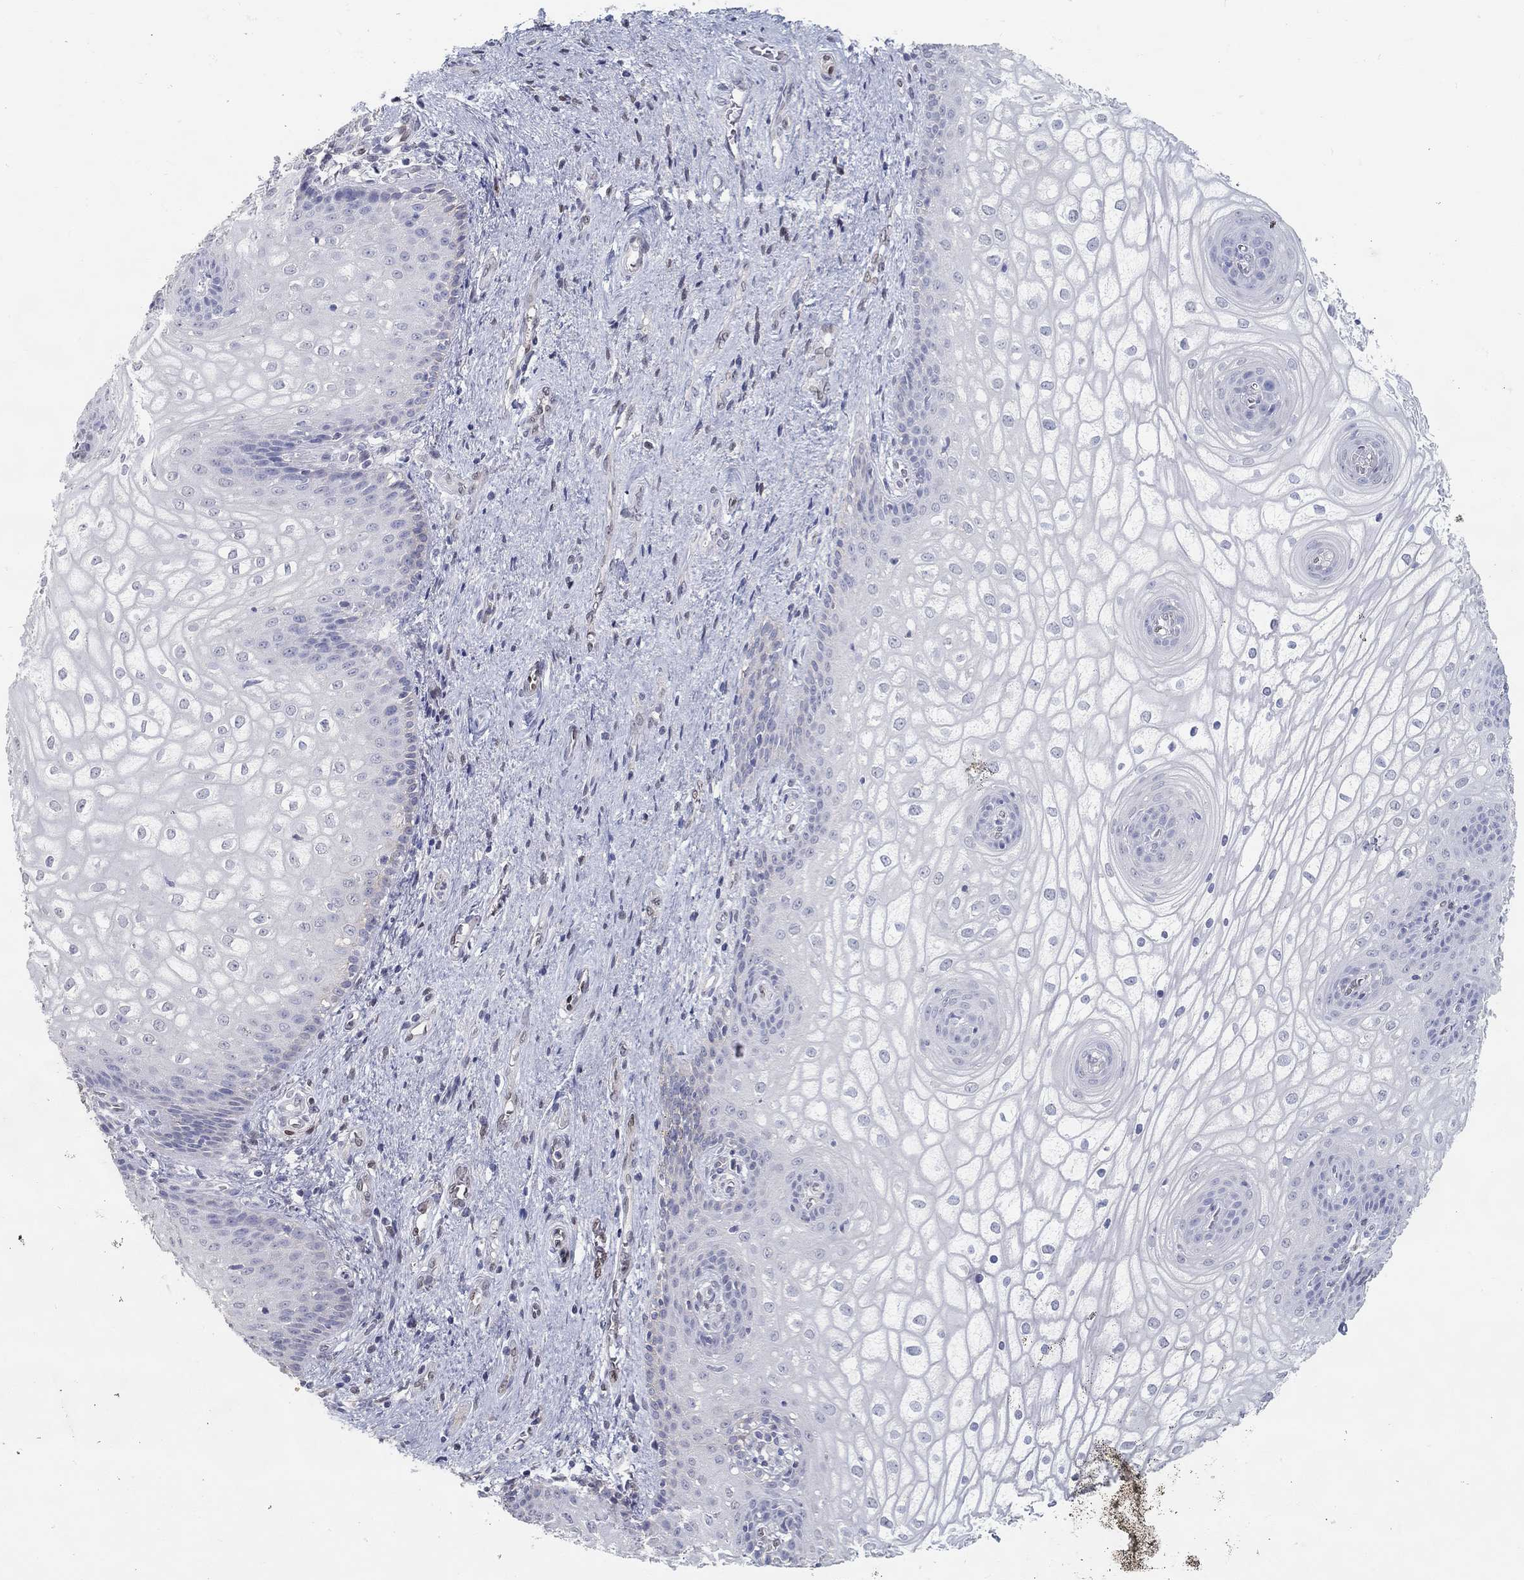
{"staining": {"intensity": "negative", "quantity": "none", "location": "none"}, "tissue": "vagina", "cell_type": "Squamous epithelial cells", "image_type": "normal", "snomed": [{"axis": "morphology", "description": "Normal tissue, NOS"}, {"axis": "topography", "description": "Vagina"}], "caption": "The photomicrograph demonstrates no significant staining in squamous epithelial cells of vagina.", "gene": "FGF2", "patient": {"sex": "female", "age": 34}}